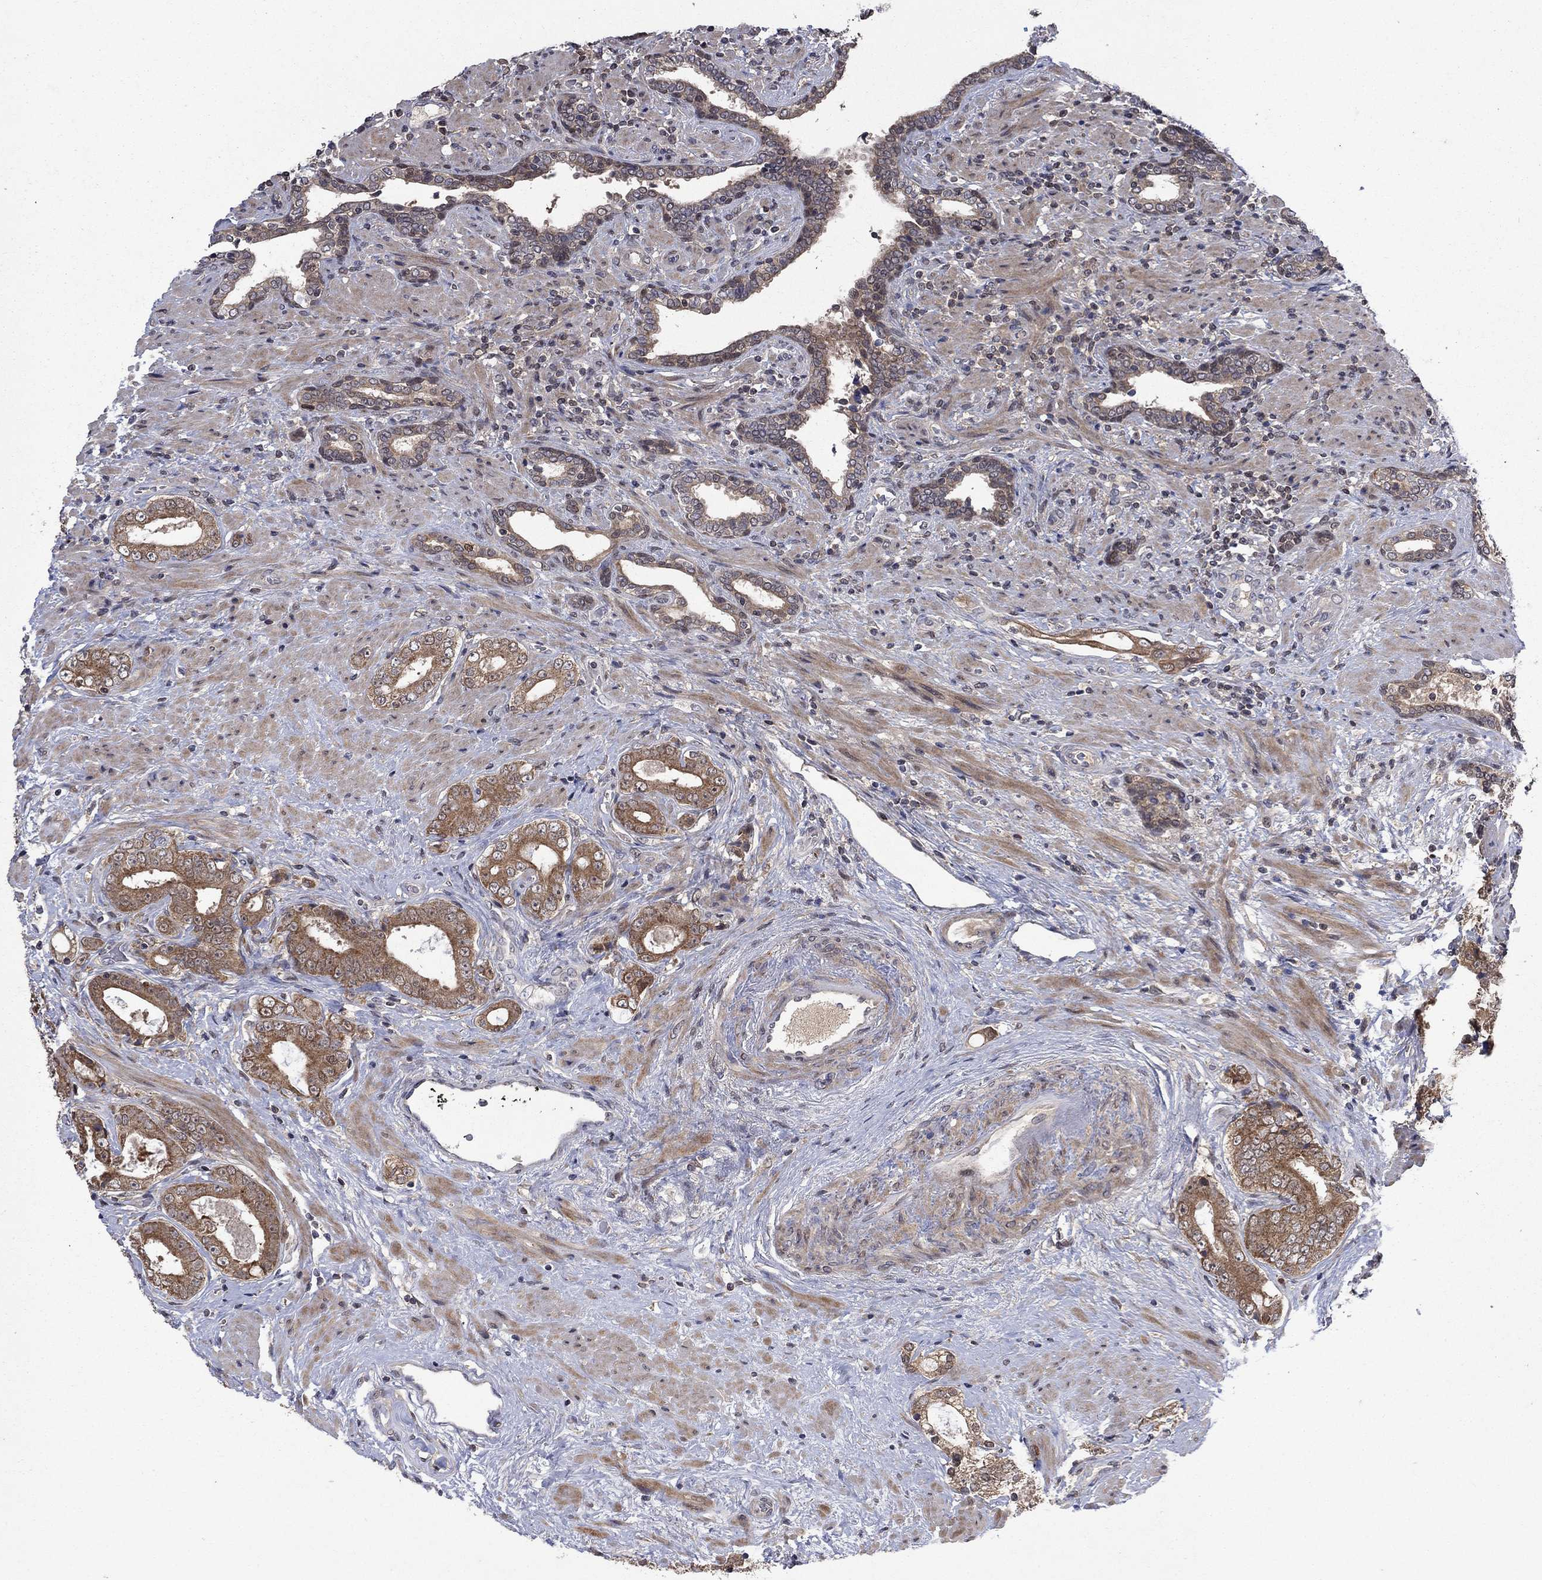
{"staining": {"intensity": "moderate", "quantity": ">75%", "location": "cytoplasmic/membranous"}, "tissue": "prostate cancer", "cell_type": "Tumor cells", "image_type": "cancer", "snomed": [{"axis": "morphology", "description": "Adenocarcinoma, Low grade"}, {"axis": "topography", "description": "Prostate and seminal vesicle, NOS"}], "caption": "This histopathology image demonstrates prostate low-grade adenocarcinoma stained with IHC to label a protein in brown. The cytoplasmic/membranous of tumor cells show moderate positivity for the protein. Nuclei are counter-stained blue.", "gene": "IAH1", "patient": {"sex": "male", "age": 61}}